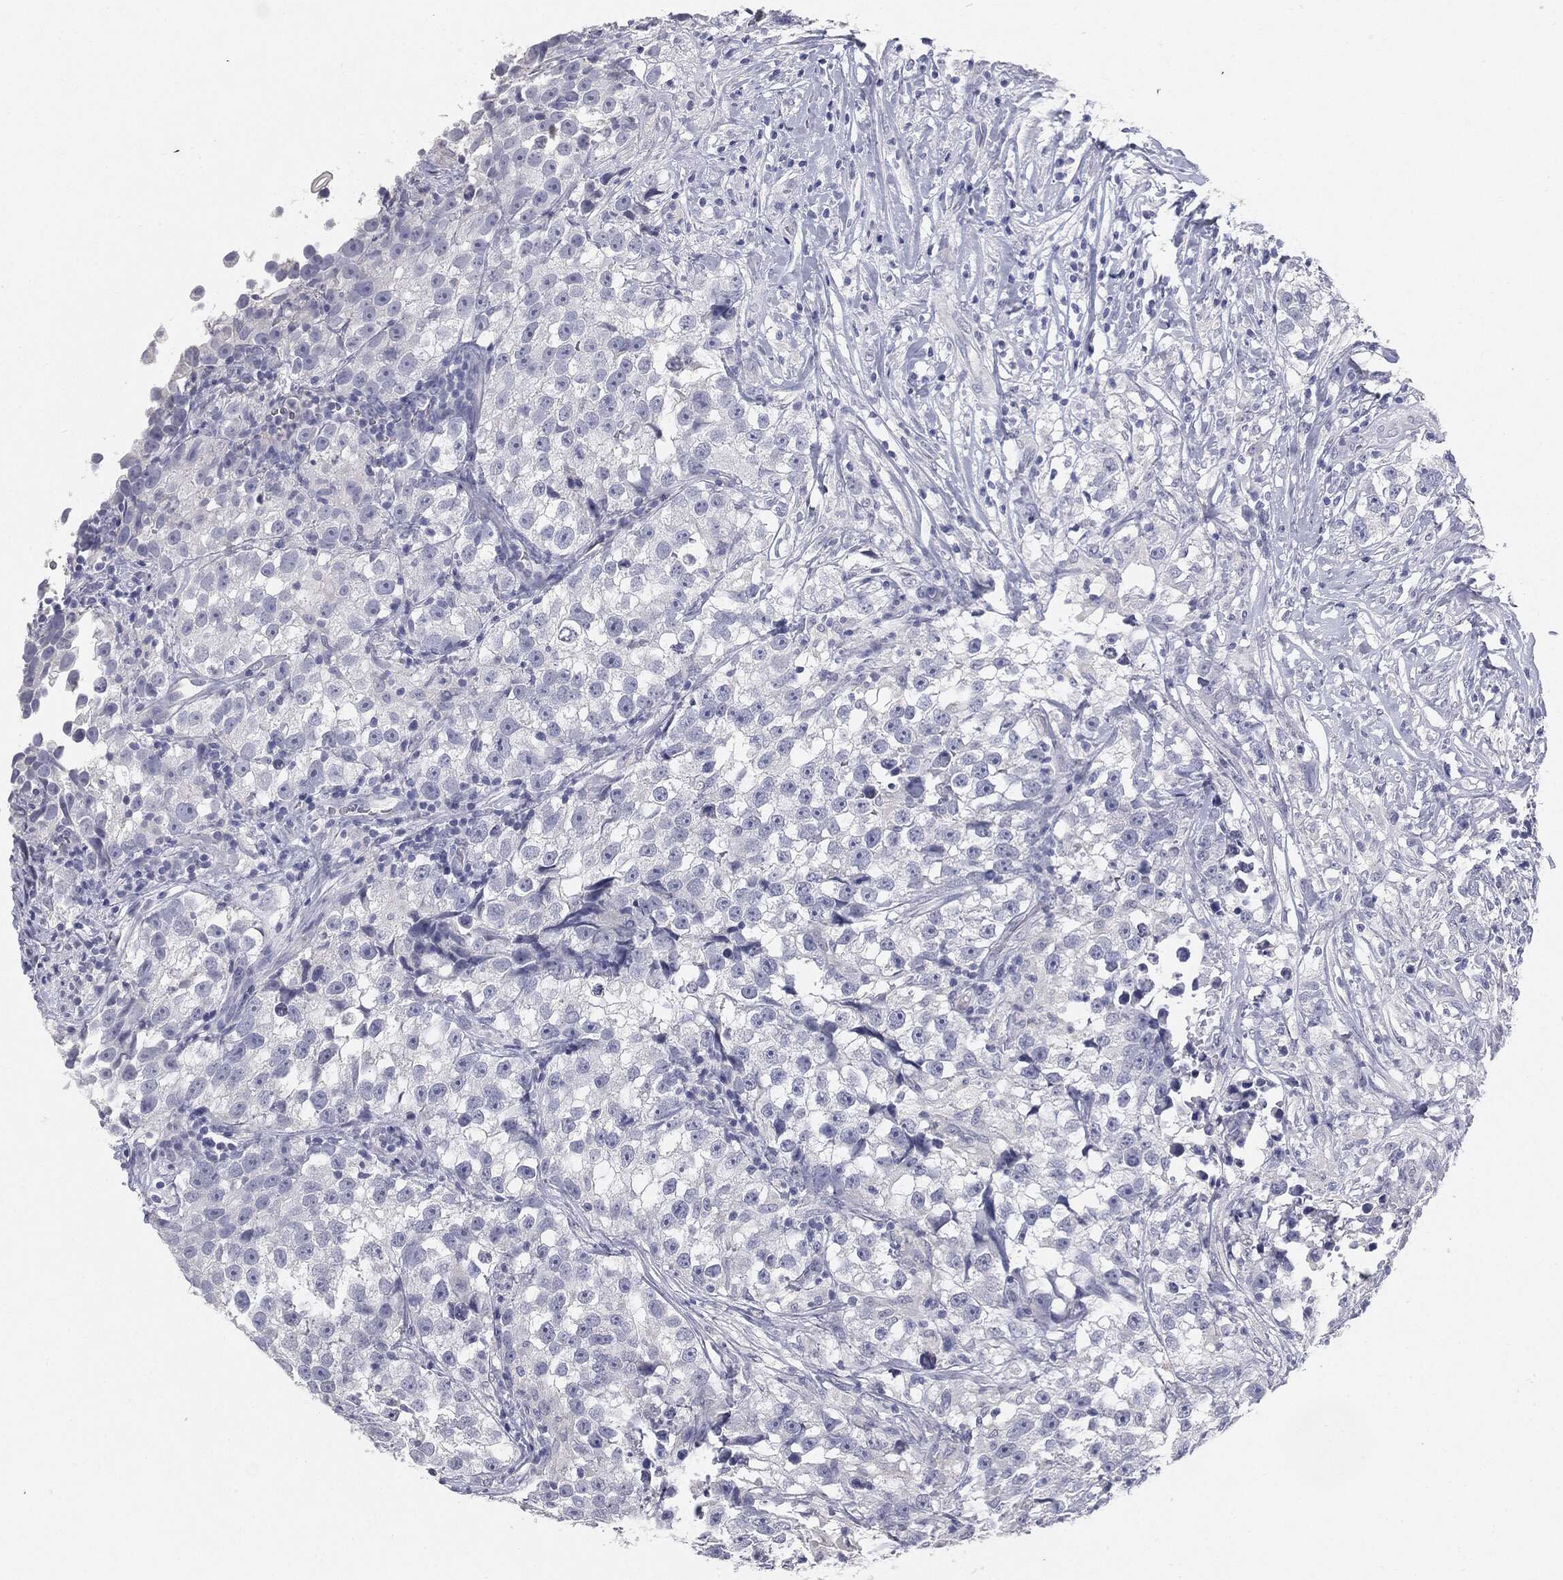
{"staining": {"intensity": "negative", "quantity": "none", "location": "none"}, "tissue": "testis cancer", "cell_type": "Tumor cells", "image_type": "cancer", "snomed": [{"axis": "morphology", "description": "Seminoma, NOS"}, {"axis": "topography", "description": "Testis"}], "caption": "This is a micrograph of immunohistochemistry staining of testis cancer, which shows no staining in tumor cells.", "gene": "MUC1", "patient": {"sex": "male", "age": 46}}